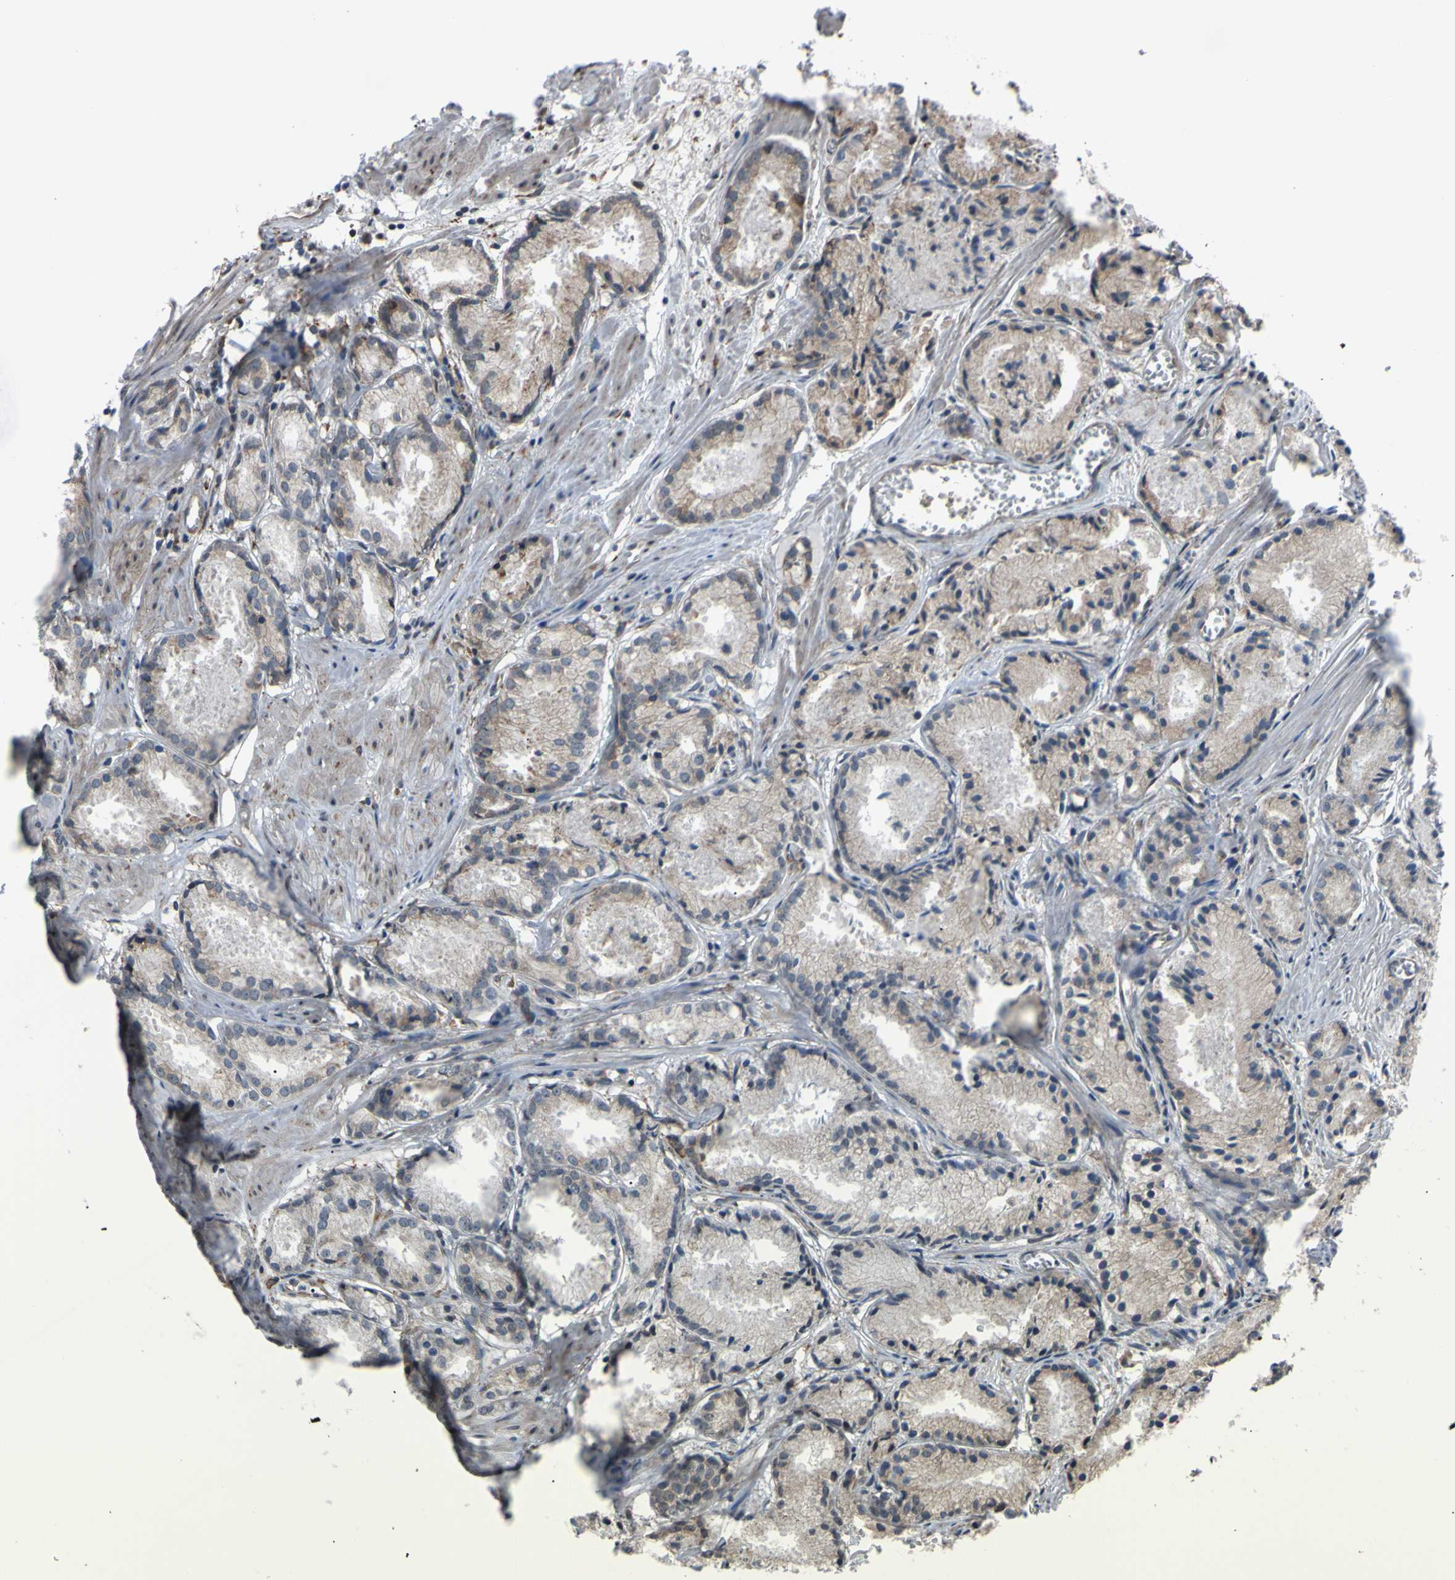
{"staining": {"intensity": "negative", "quantity": "none", "location": "none"}, "tissue": "prostate cancer", "cell_type": "Tumor cells", "image_type": "cancer", "snomed": [{"axis": "morphology", "description": "Adenocarcinoma, Low grade"}, {"axis": "topography", "description": "Prostate"}], "caption": "This is an immunohistochemistry (IHC) micrograph of human prostate low-grade adenocarcinoma. There is no staining in tumor cells.", "gene": "BMF", "patient": {"sex": "male", "age": 72}}